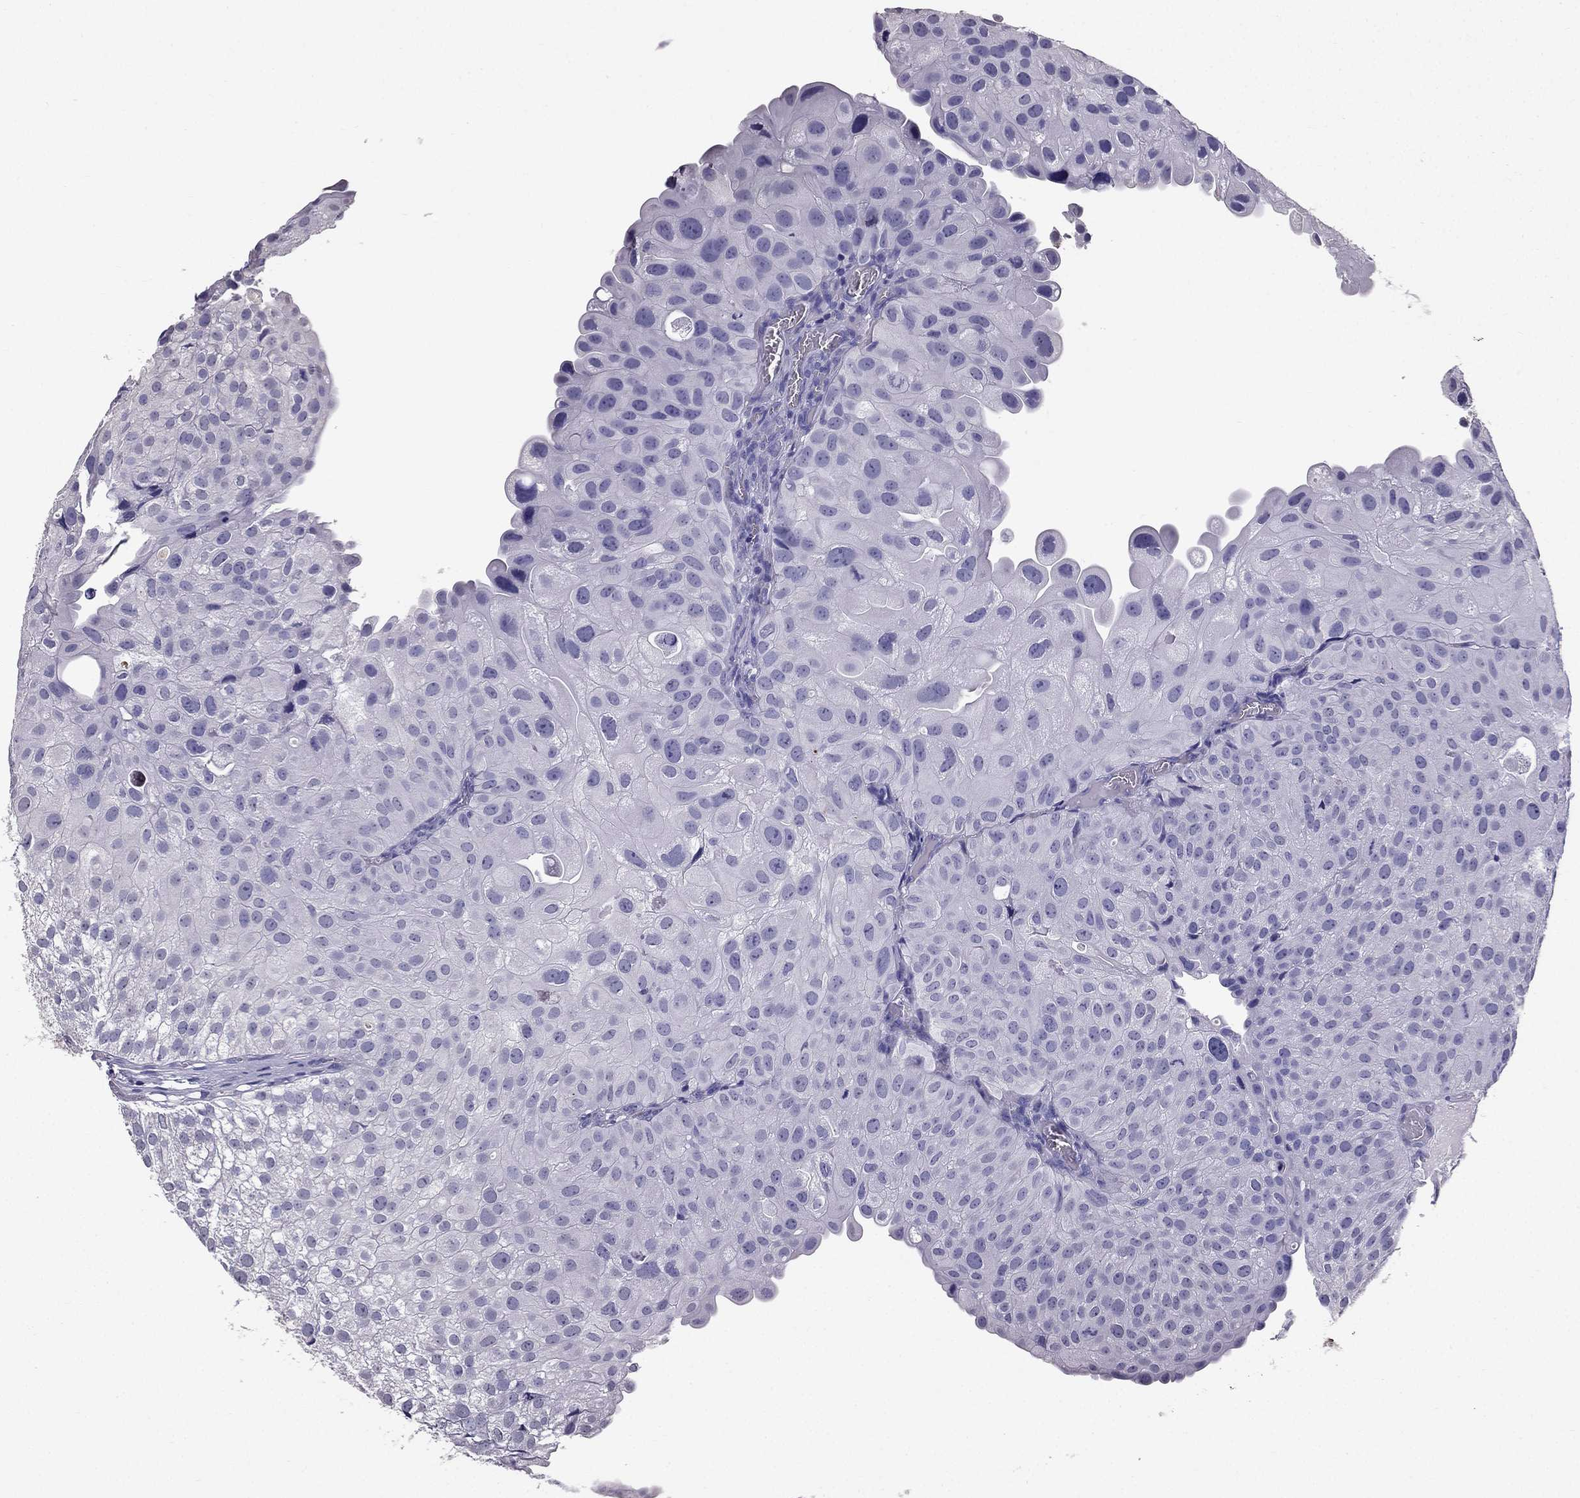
{"staining": {"intensity": "negative", "quantity": "none", "location": "none"}, "tissue": "urothelial cancer", "cell_type": "Tumor cells", "image_type": "cancer", "snomed": [{"axis": "morphology", "description": "Urothelial carcinoma, Low grade"}, {"axis": "topography", "description": "Urinary bladder"}], "caption": "Human low-grade urothelial carcinoma stained for a protein using IHC reveals no expression in tumor cells.", "gene": "SCG5", "patient": {"sex": "female", "age": 78}}